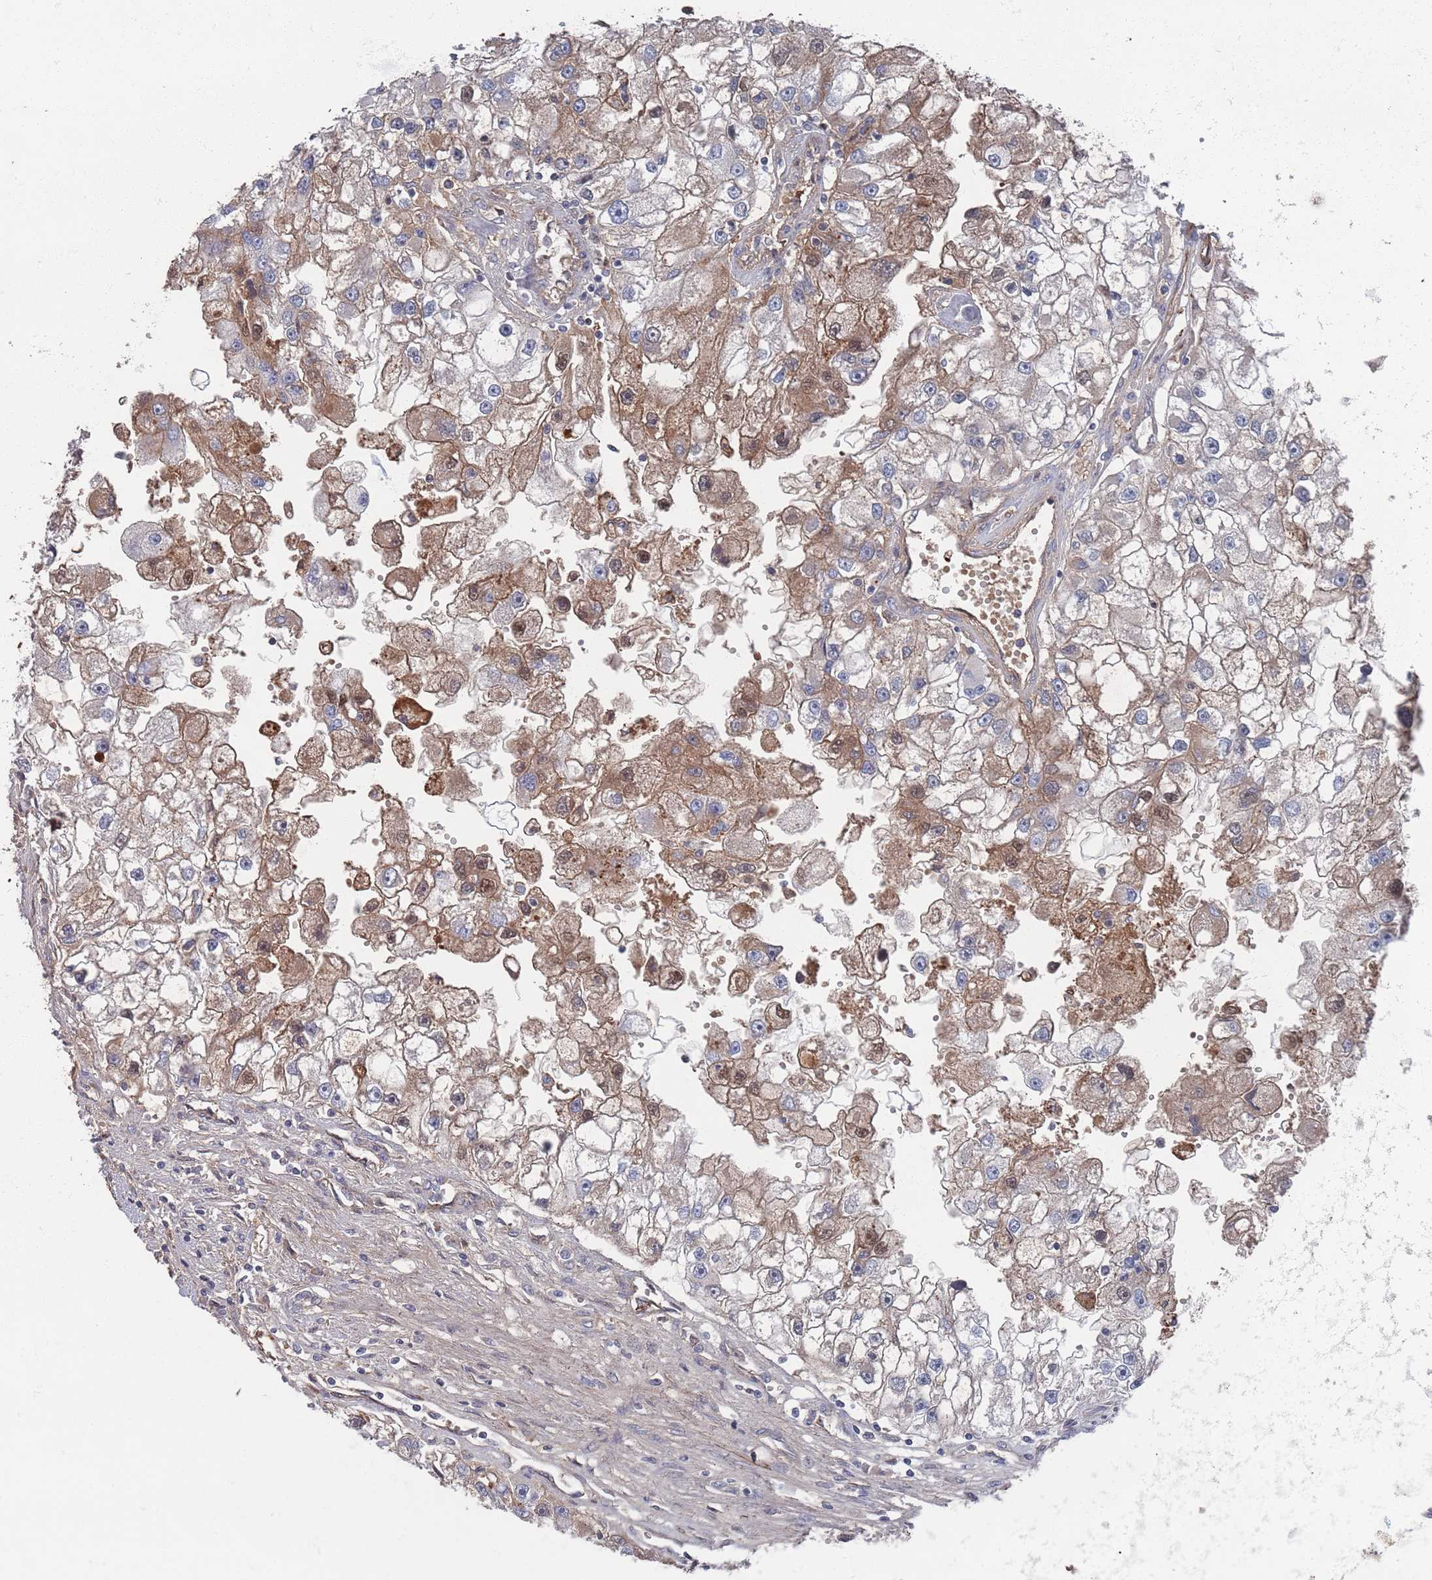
{"staining": {"intensity": "moderate", "quantity": "25%-75%", "location": "cytoplasmic/membranous,nuclear"}, "tissue": "renal cancer", "cell_type": "Tumor cells", "image_type": "cancer", "snomed": [{"axis": "morphology", "description": "Adenocarcinoma, NOS"}, {"axis": "topography", "description": "Kidney"}], "caption": "Brown immunohistochemical staining in human renal adenocarcinoma displays moderate cytoplasmic/membranous and nuclear positivity in approximately 25%-75% of tumor cells.", "gene": "PLEKHA4", "patient": {"sex": "male", "age": 63}}